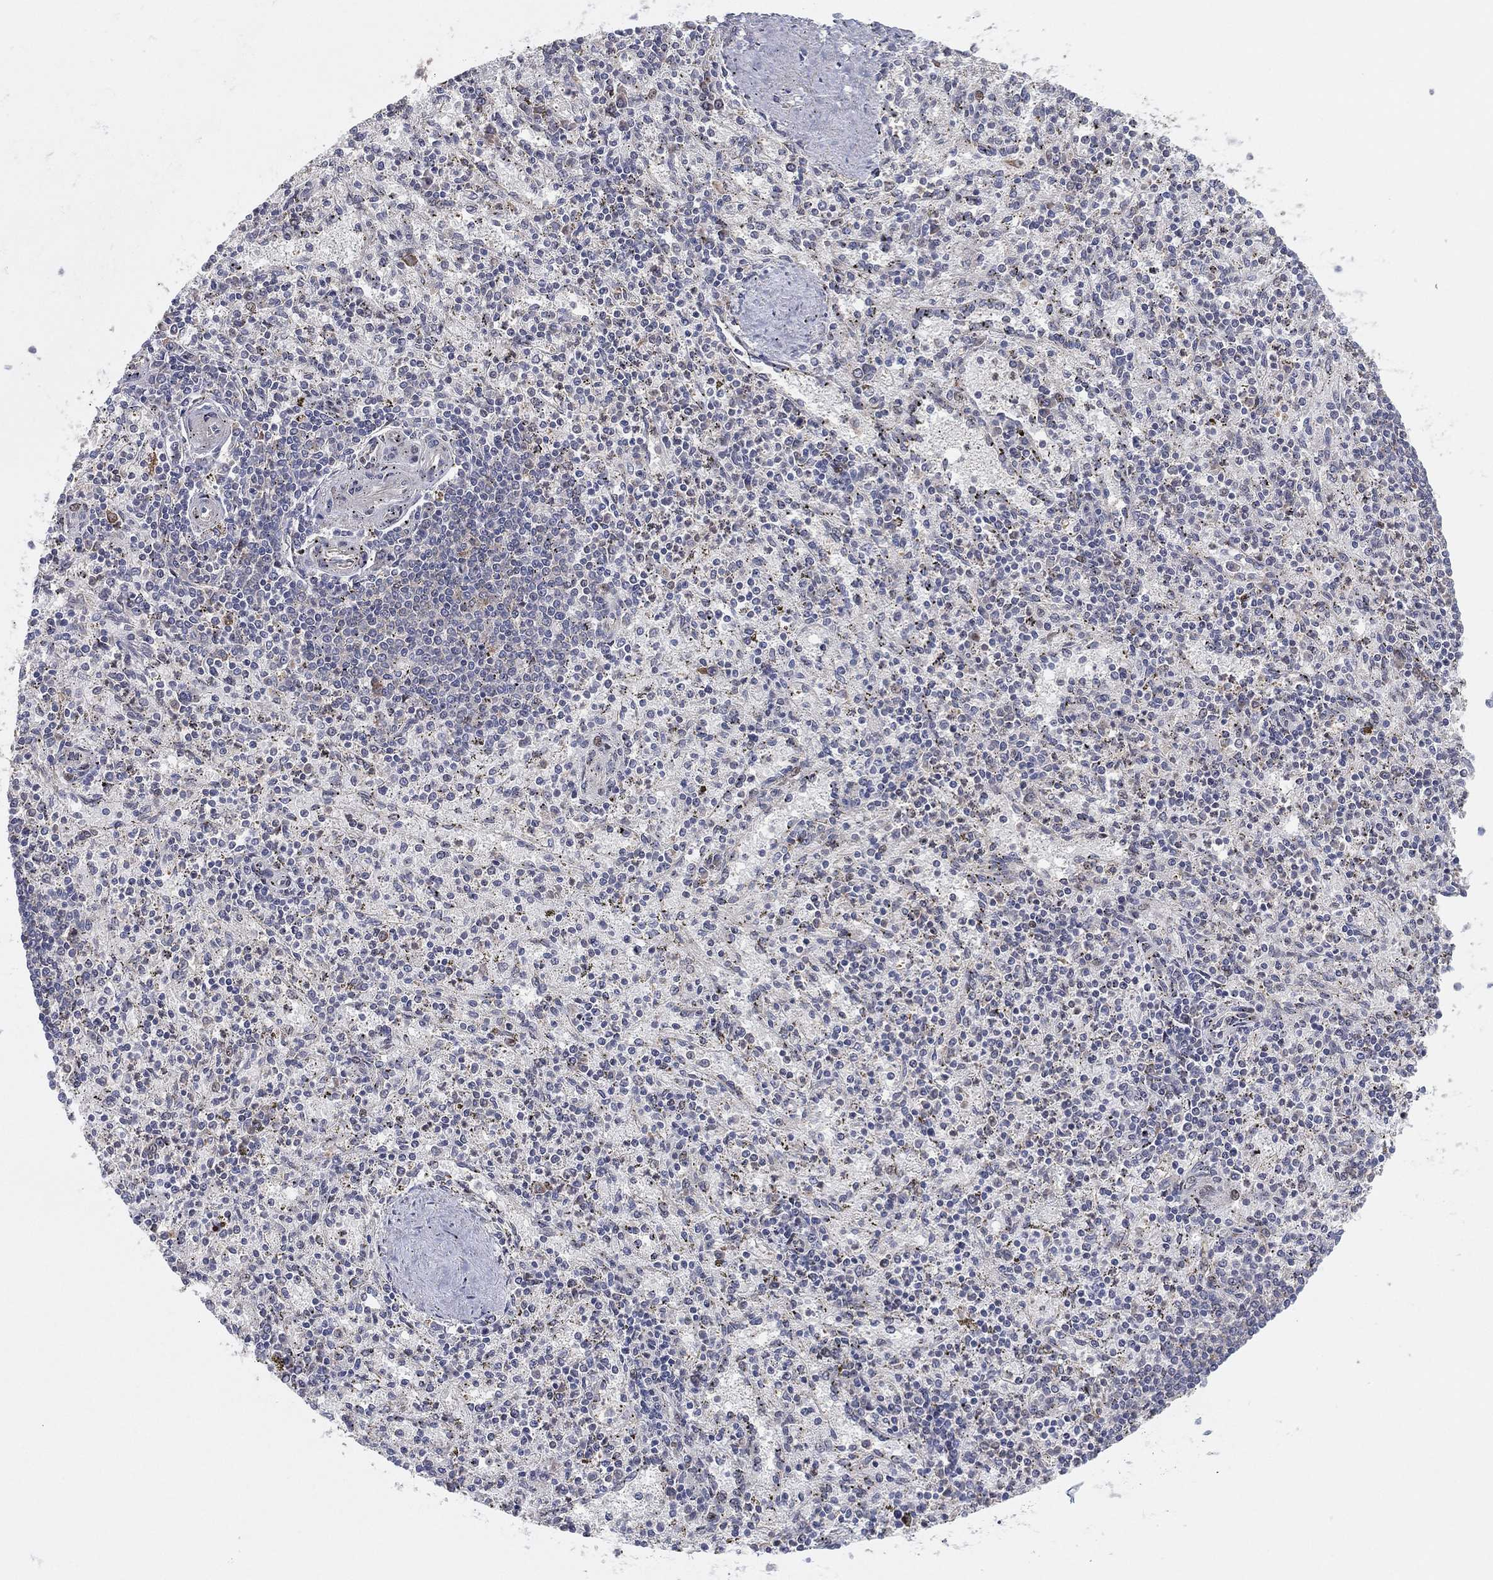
{"staining": {"intensity": "moderate", "quantity": "<25%", "location": "cytoplasmic/membranous"}, "tissue": "spleen", "cell_type": "Cells in red pulp", "image_type": "normal", "snomed": [{"axis": "morphology", "description": "Normal tissue, NOS"}, {"axis": "topography", "description": "Spleen"}], "caption": "Human spleen stained with a brown dye demonstrates moderate cytoplasmic/membranous positive staining in approximately <25% of cells in red pulp.", "gene": "TMTC4", "patient": {"sex": "female", "age": 37}}